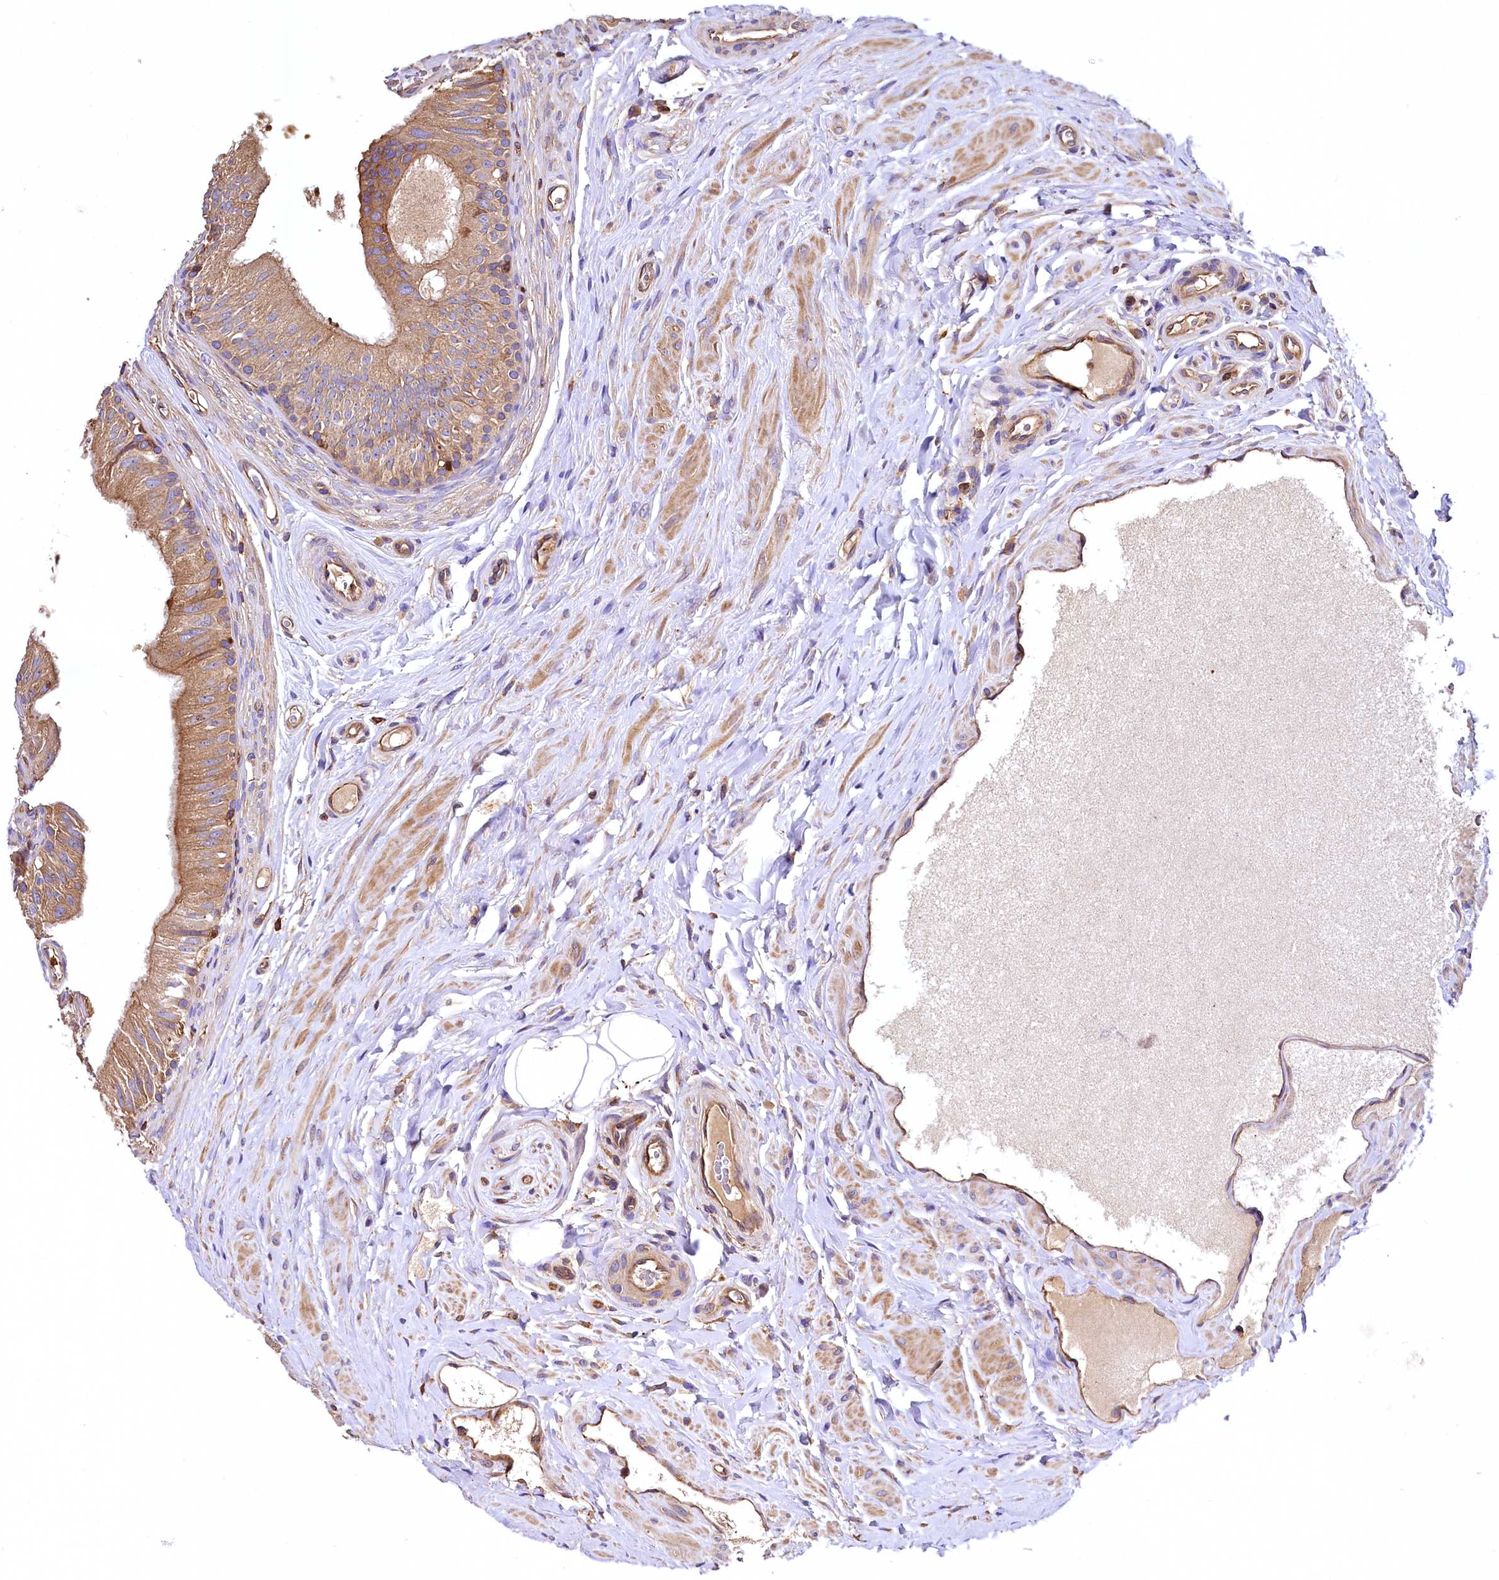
{"staining": {"intensity": "moderate", "quantity": ">75%", "location": "cytoplasmic/membranous"}, "tissue": "epididymis", "cell_type": "Glandular cells", "image_type": "normal", "snomed": [{"axis": "morphology", "description": "Normal tissue, NOS"}, {"axis": "topography", "description": "Epididymis"}], "caption": "This photomicrograph shows normal epididymis stained with IHC to label a protein in brown. The cytoplasmic/membranous of glandular cells show moderate positivity for the protein. Nuclei are counter-stained blue.", "gene": "RARS2", "patient": {"sex": "male", "age": 46}}